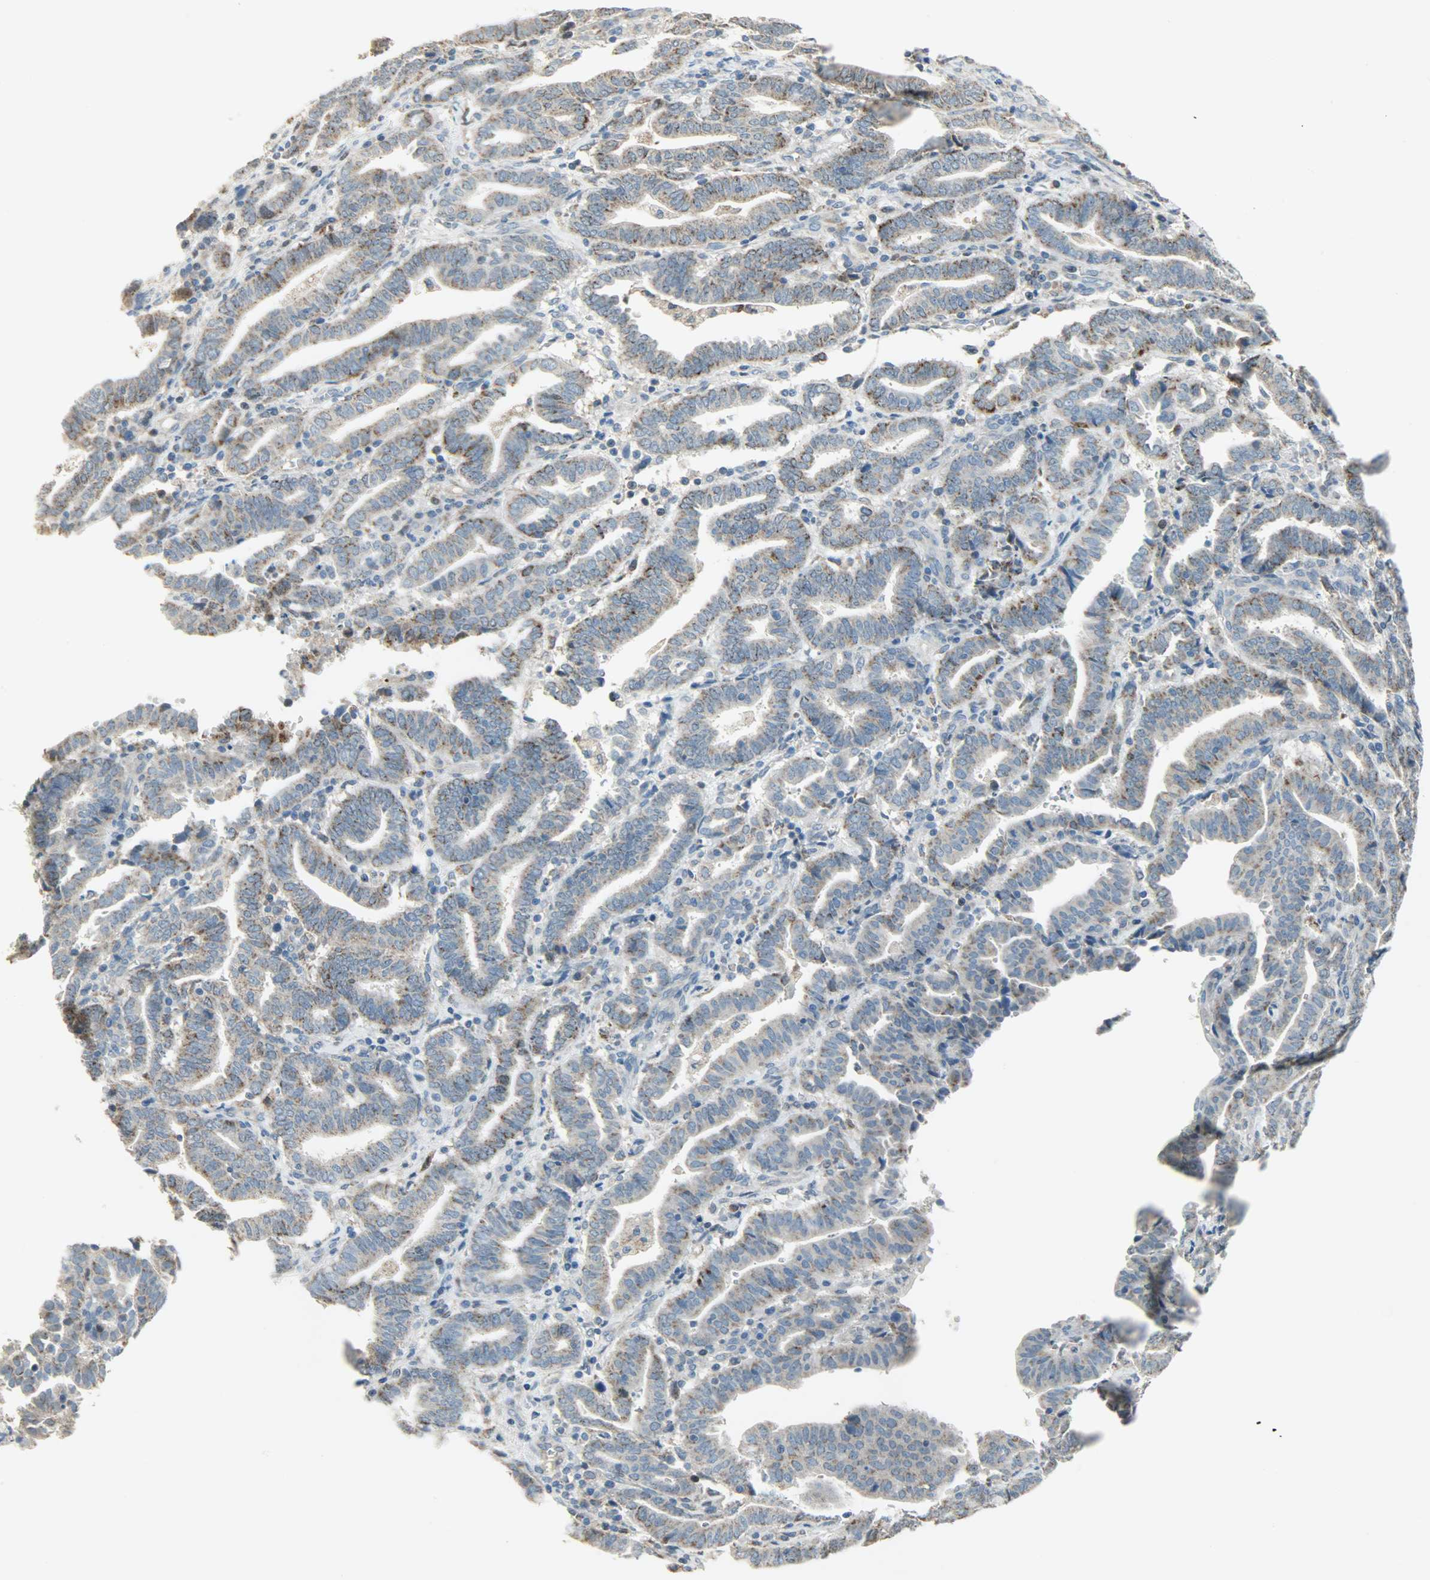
{"staining": {"intensity": "moderate", "quantity": ">75%", "location": "cytoplasmic/membranous"}, "tissue": "endometrial cancer", "cell_type": "Tumor cells", "image_type": "cancer", "snomed": [{"axis": "morphology", "description": "Adenocarcinoma, NOS"}, {"axis": "topography", "description": "Uterus"}], "caption": "This is an image of immunohistochemistry (IHC) staining of adenocarcinoma (endometrial), which shows moderate staining in the cytoplasmic/membranous of tumor cells.", "gene": "PPP1R1B", "patient": {"sex": "female", "age": 83}}